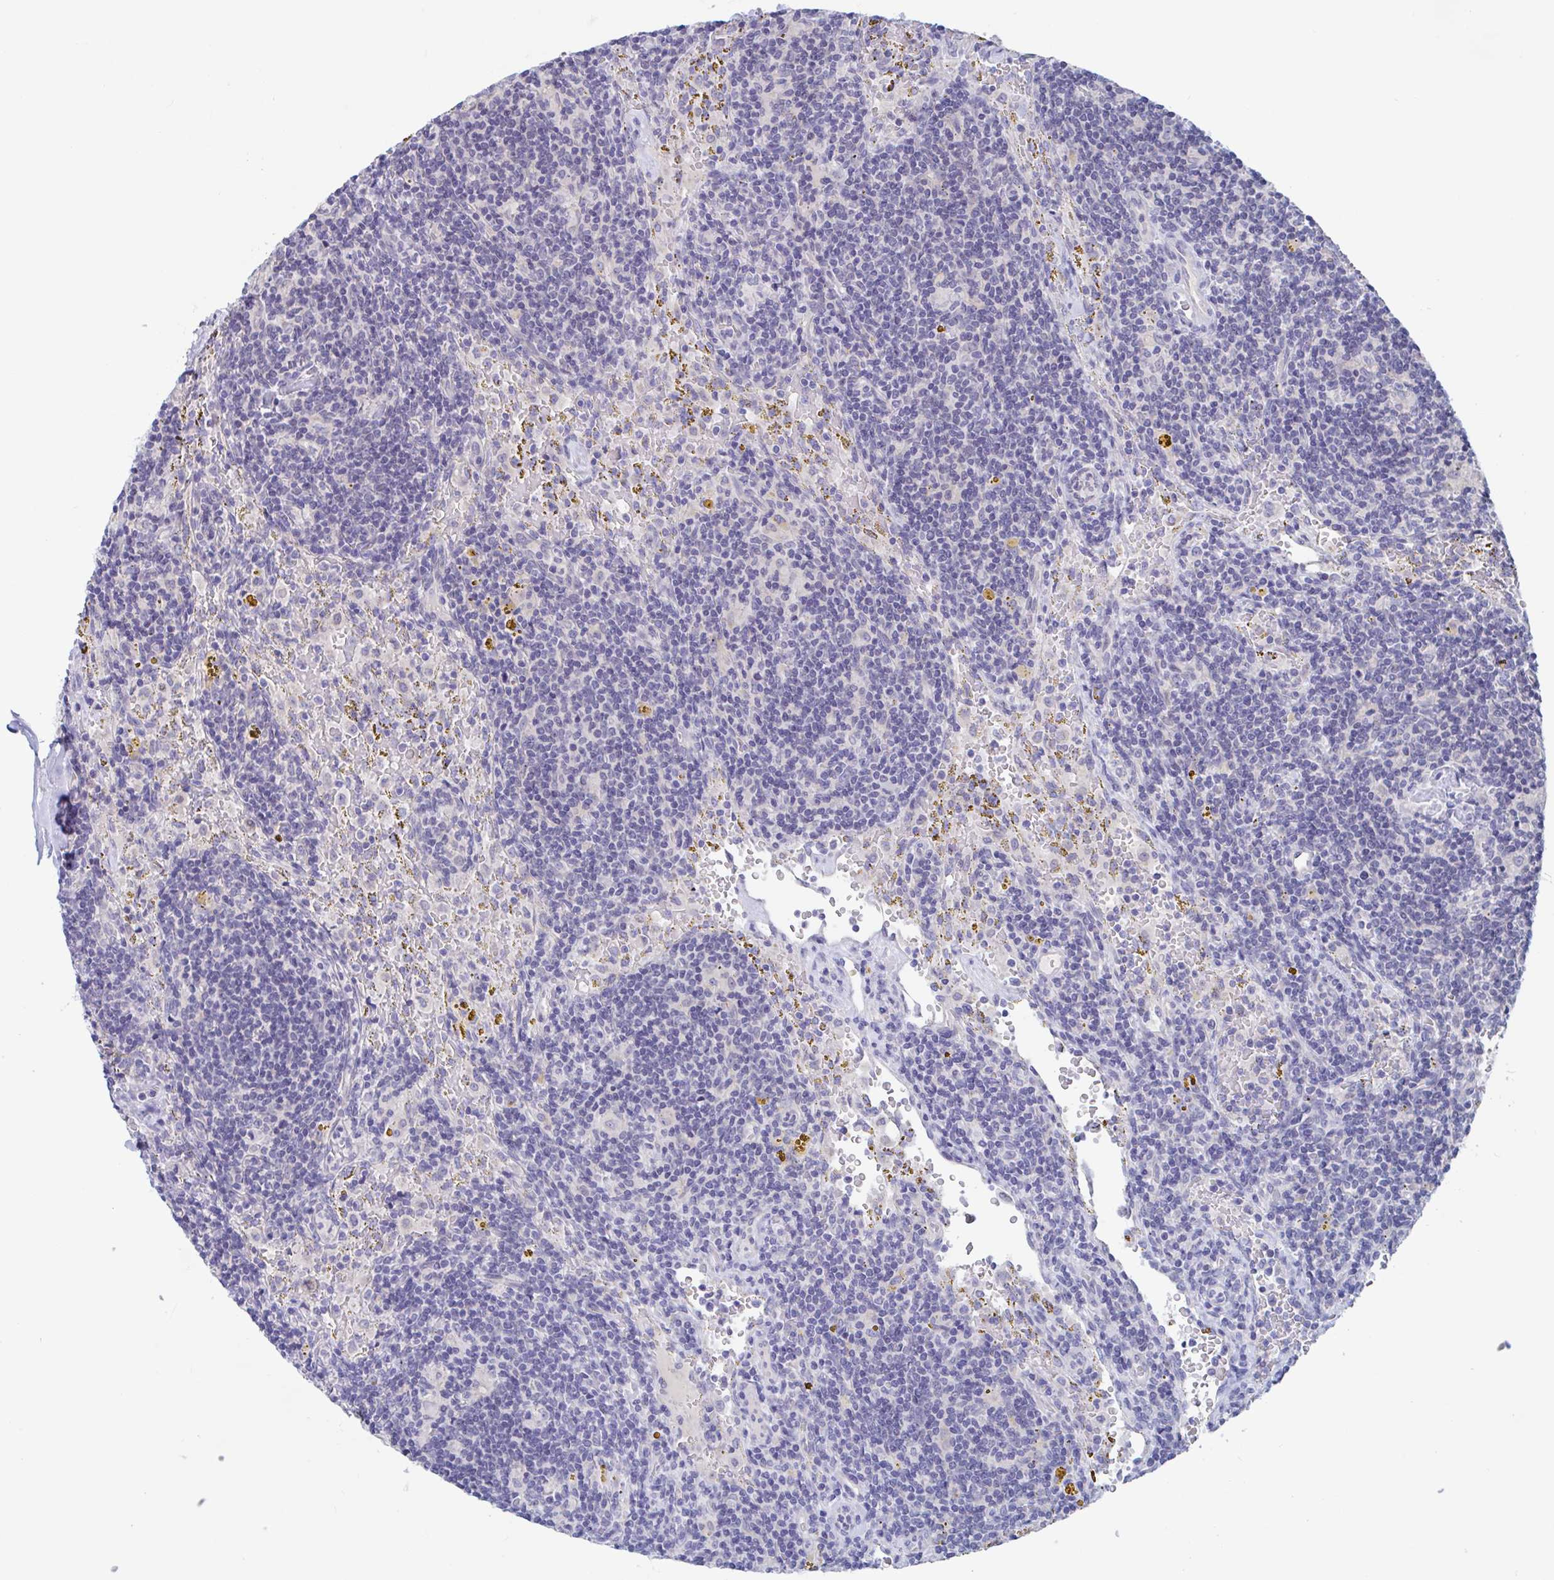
{"staining": {"intensity": "negative", "quantity": "none", "location": "none"}, "tissue": "lymphoma", "cell_type": "Tumor cells", "image_type": "cancer", "snomed": [{"axis": "morphology", "description": "Malignant lymphoma, non-Hodgkin's type, Low grade"}, {"axis": "topography", "description": "Spleen"}], "caption": "A micrograph of lymphoma stained for a protein displays no brown staining in tumor cells.", "gene": "UNKL", "patient": {"sex": "female", "age": 70}}